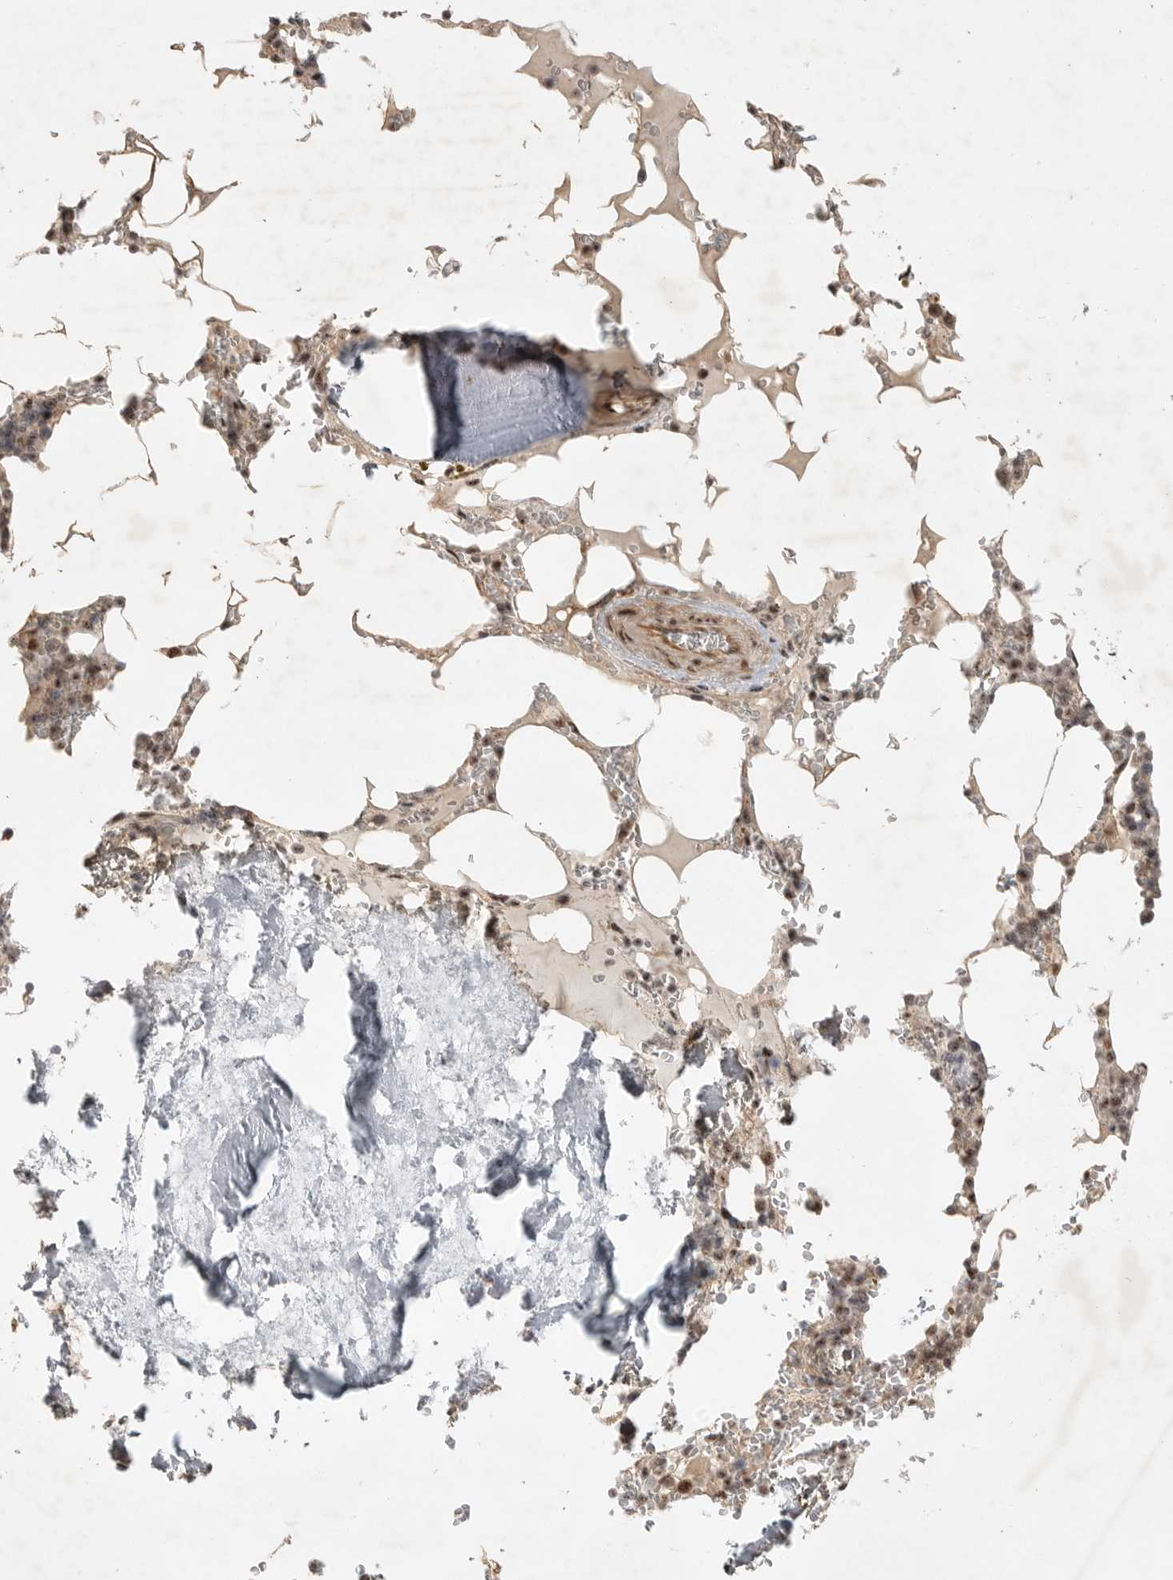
{"staining": {"intensity": "moderate", "quantity": ">75%", "location": "nuclear"}, "tissue": "bone marrow", "cell_type": "Hematopoietic cells", "image_type": "normal", "snomed": [{"axis": "morphology", "description": "Normal tissue, NOS"}, {"axis": "topography", "description": "Bone marrow"}], "caption": "A histopathology image of bone marrow stained for a protein reveals moderate nuclear brown staining in hematopoietic cells. (DAB = brown stain, brightfield microscopy at high magnification).", "gene": "POMP", "patient": {"sex": "male", "age": 70}}